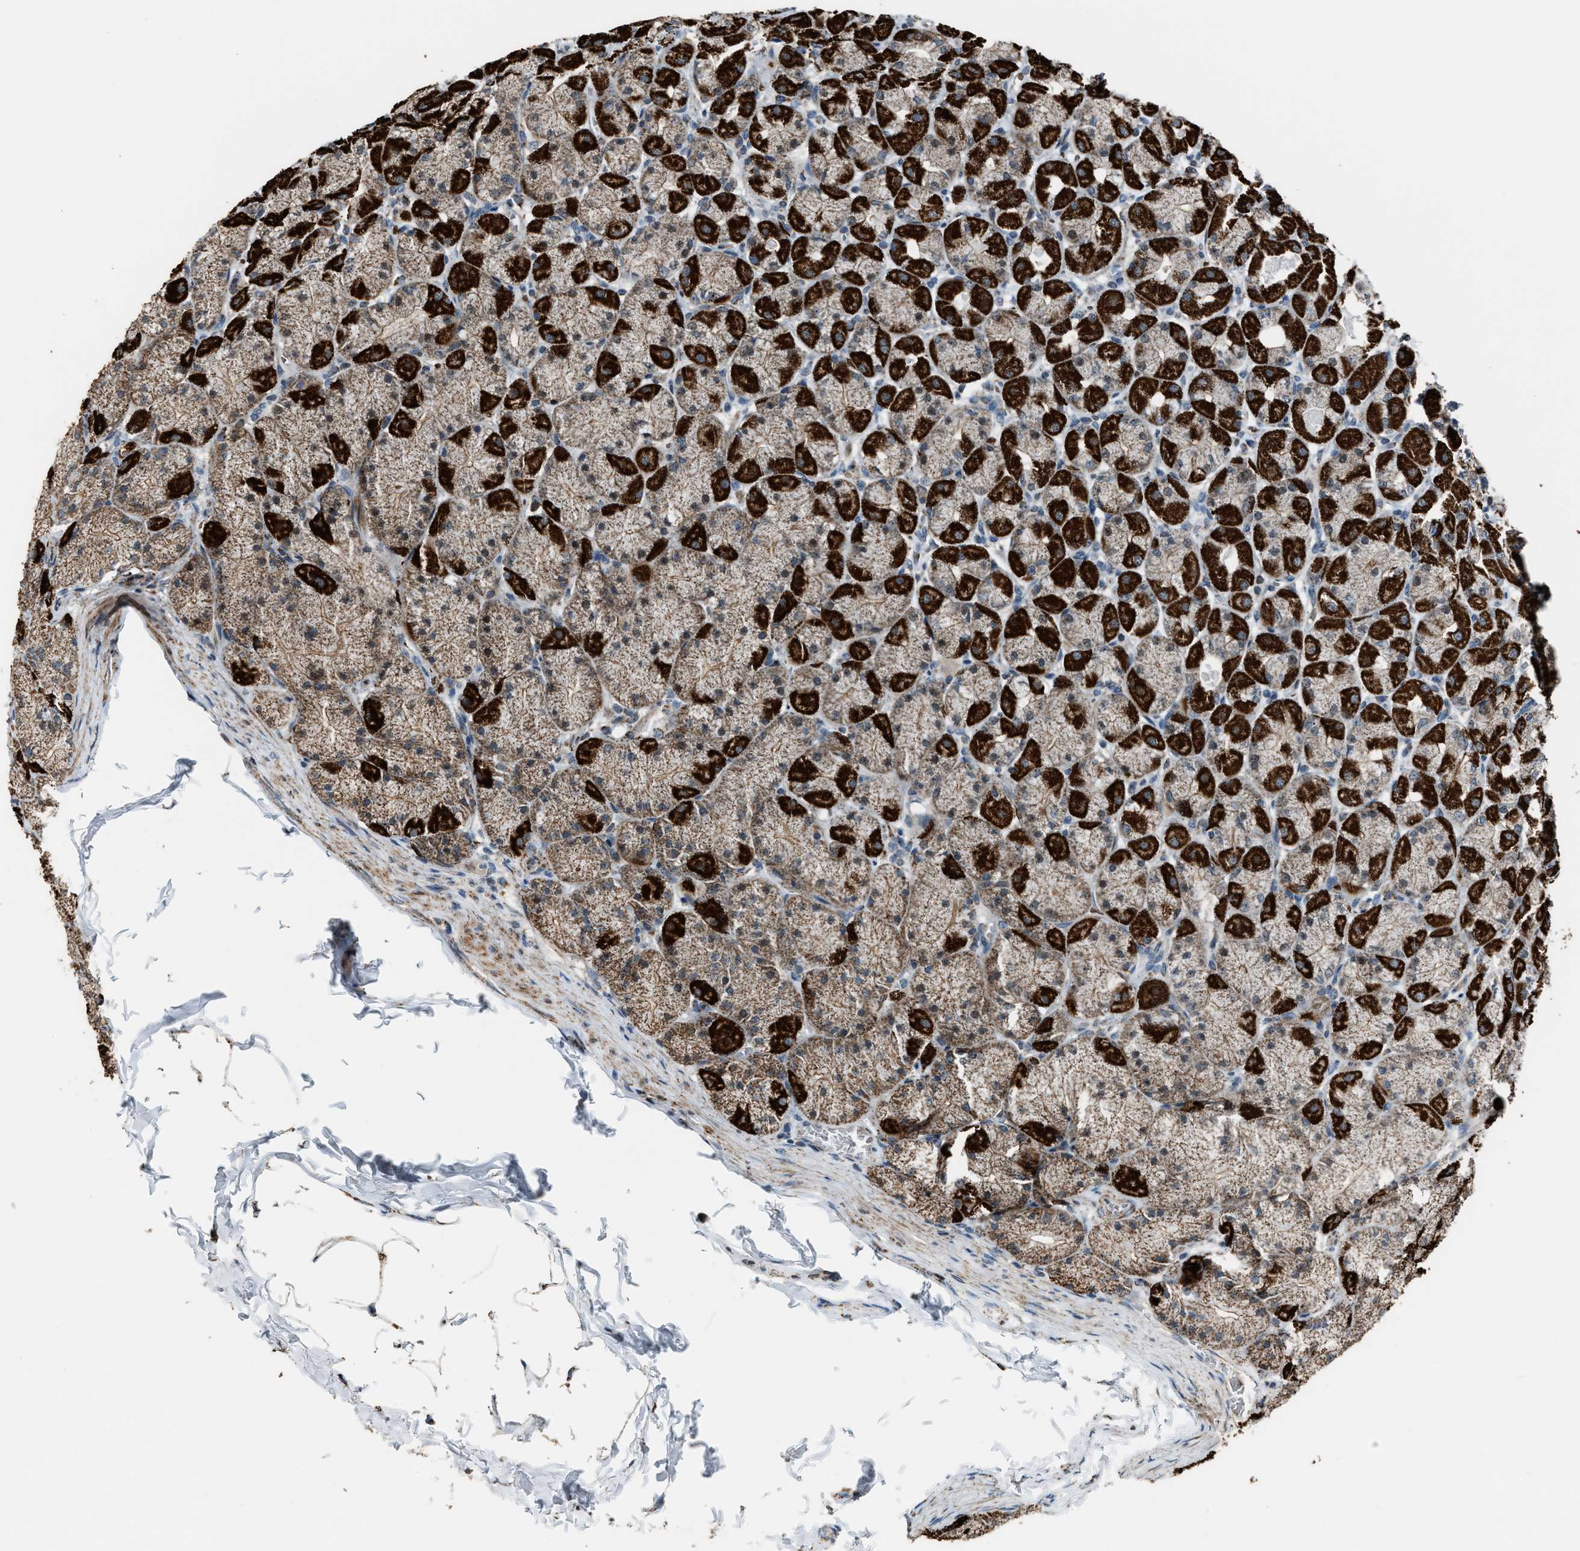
{"staining": {"intensity": "strong", "quantity": "25%-75%", "location": "cytoplasmic/membranous"}, "tissue": "stomach", "cell_type": "Glandular cells", "image_type": "normal", "snomed": [{"axis": "morphology", "description": "Normal tissue, NOS"}, {"axis": "topography", "description": "Stomach, upper"}], "caption": "An immunohistochemistry (IHC) micrograph of unremarkable tissue is shown. Protein staining in brown labels strong cytoplasmic/membranous positivity in stomach within glandular cells. The protein of interest is stained brown, and the nuclei are stained in blue (DAB (3,3'-diaminobenzidine) IHC with brightfield microscopy, high magnification).", "gene": "CHN2", "patient": {"sex": "female", "age": 56}}